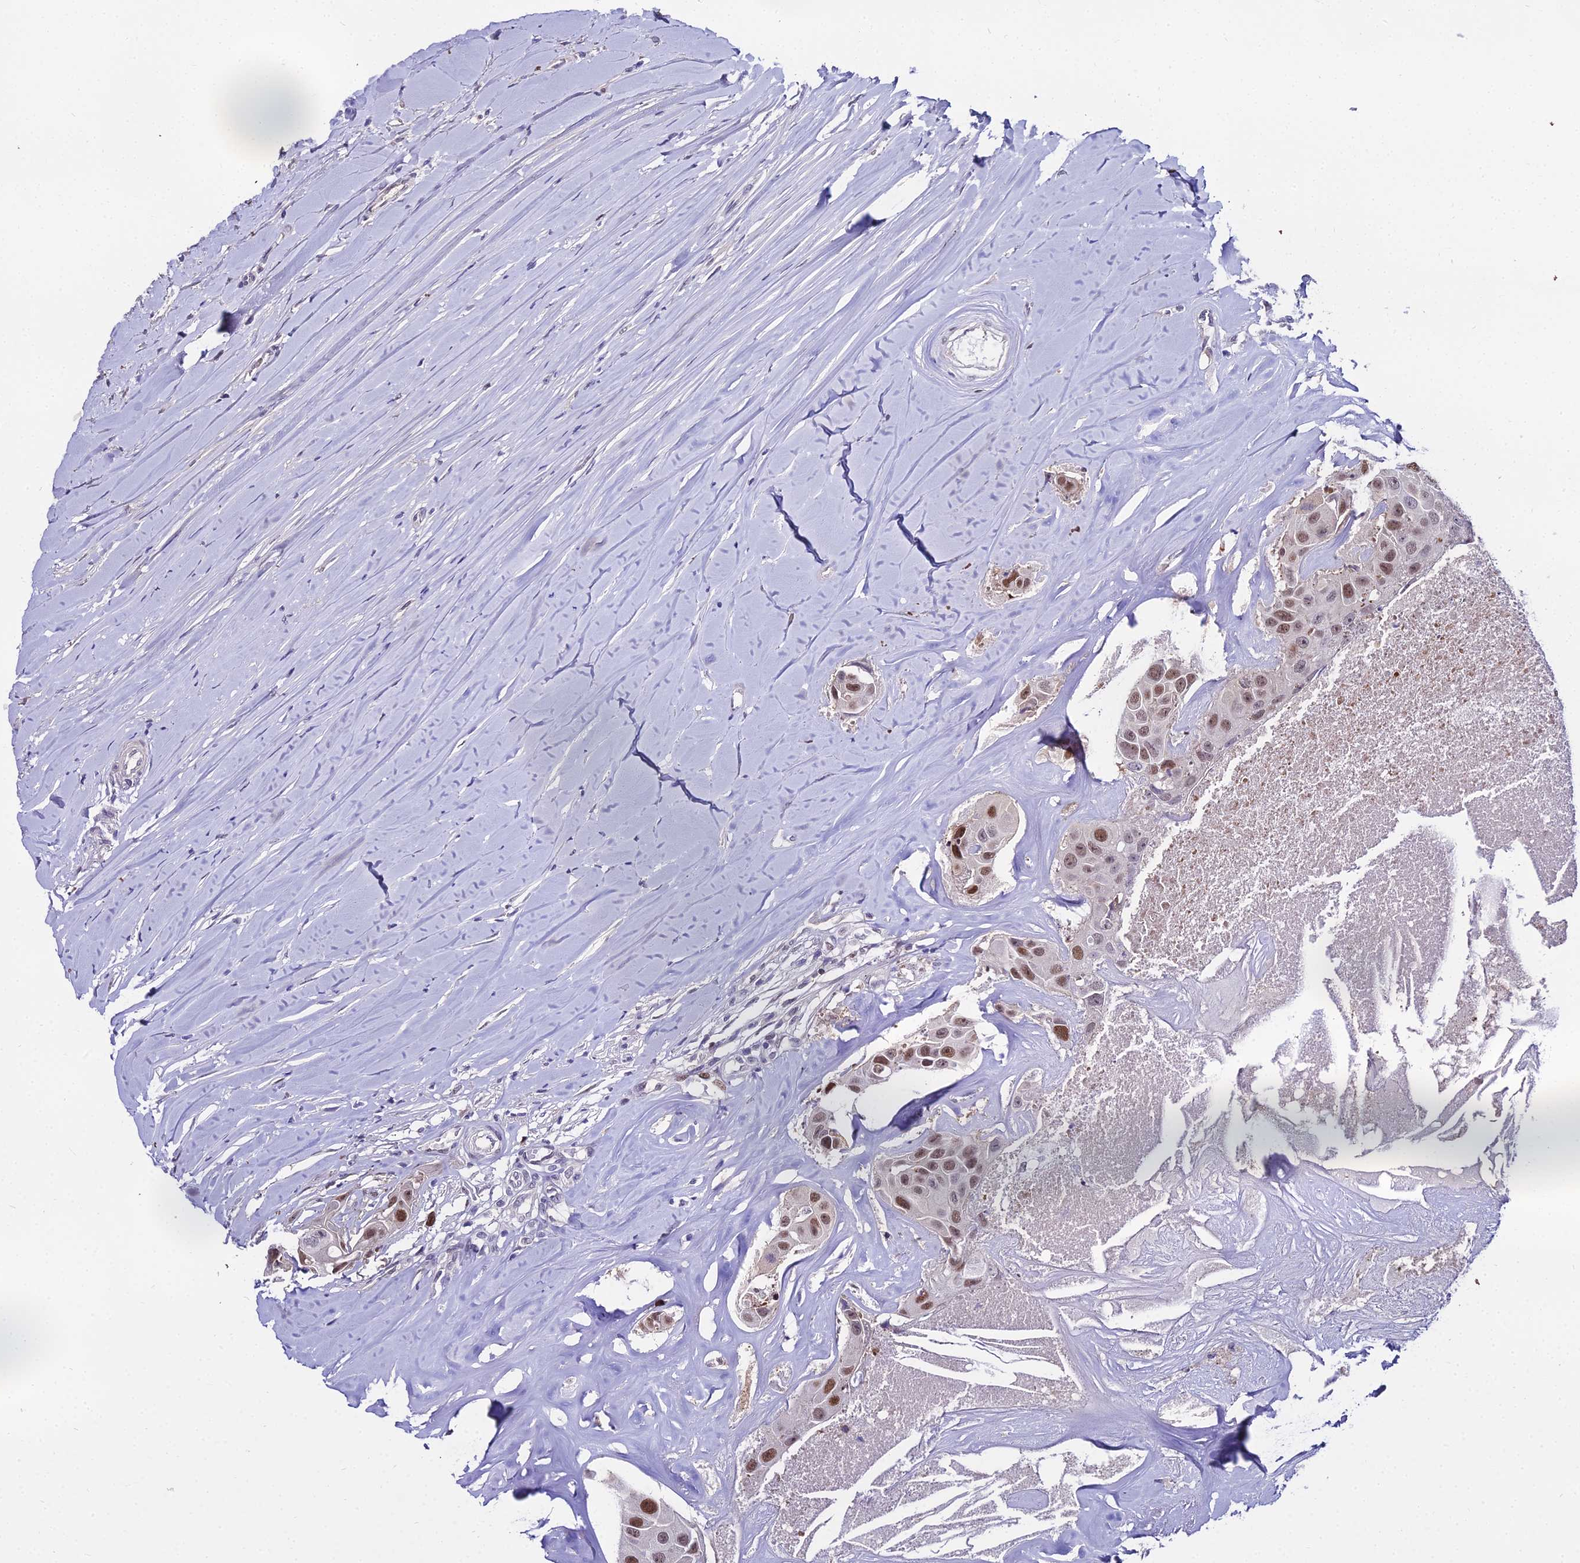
{"staining": {"intensity": "moderate", "quantity": "25%-75%", "location": "nuclear"}, "tissue": "head and neck cancer", "cell_type": "Tumor cells", "image_type": "cancer", "snomed": [{"axis": "morphology", "description": "Adenocarcinoma, NOS"}, {"axis": "morphology", "description": "Adenocarcinoma, metastatic, NOS"}, {"axis": "topography", "description": "Head-Neck"}], "caption": "Head and neck cancer (metastatic adenocarcinoma) tissue shows moderate nuclear positivity in about 25%-75% of tumor cells", "gene": "TRIML2", "patient": {"sex": "male", "age": 75}}